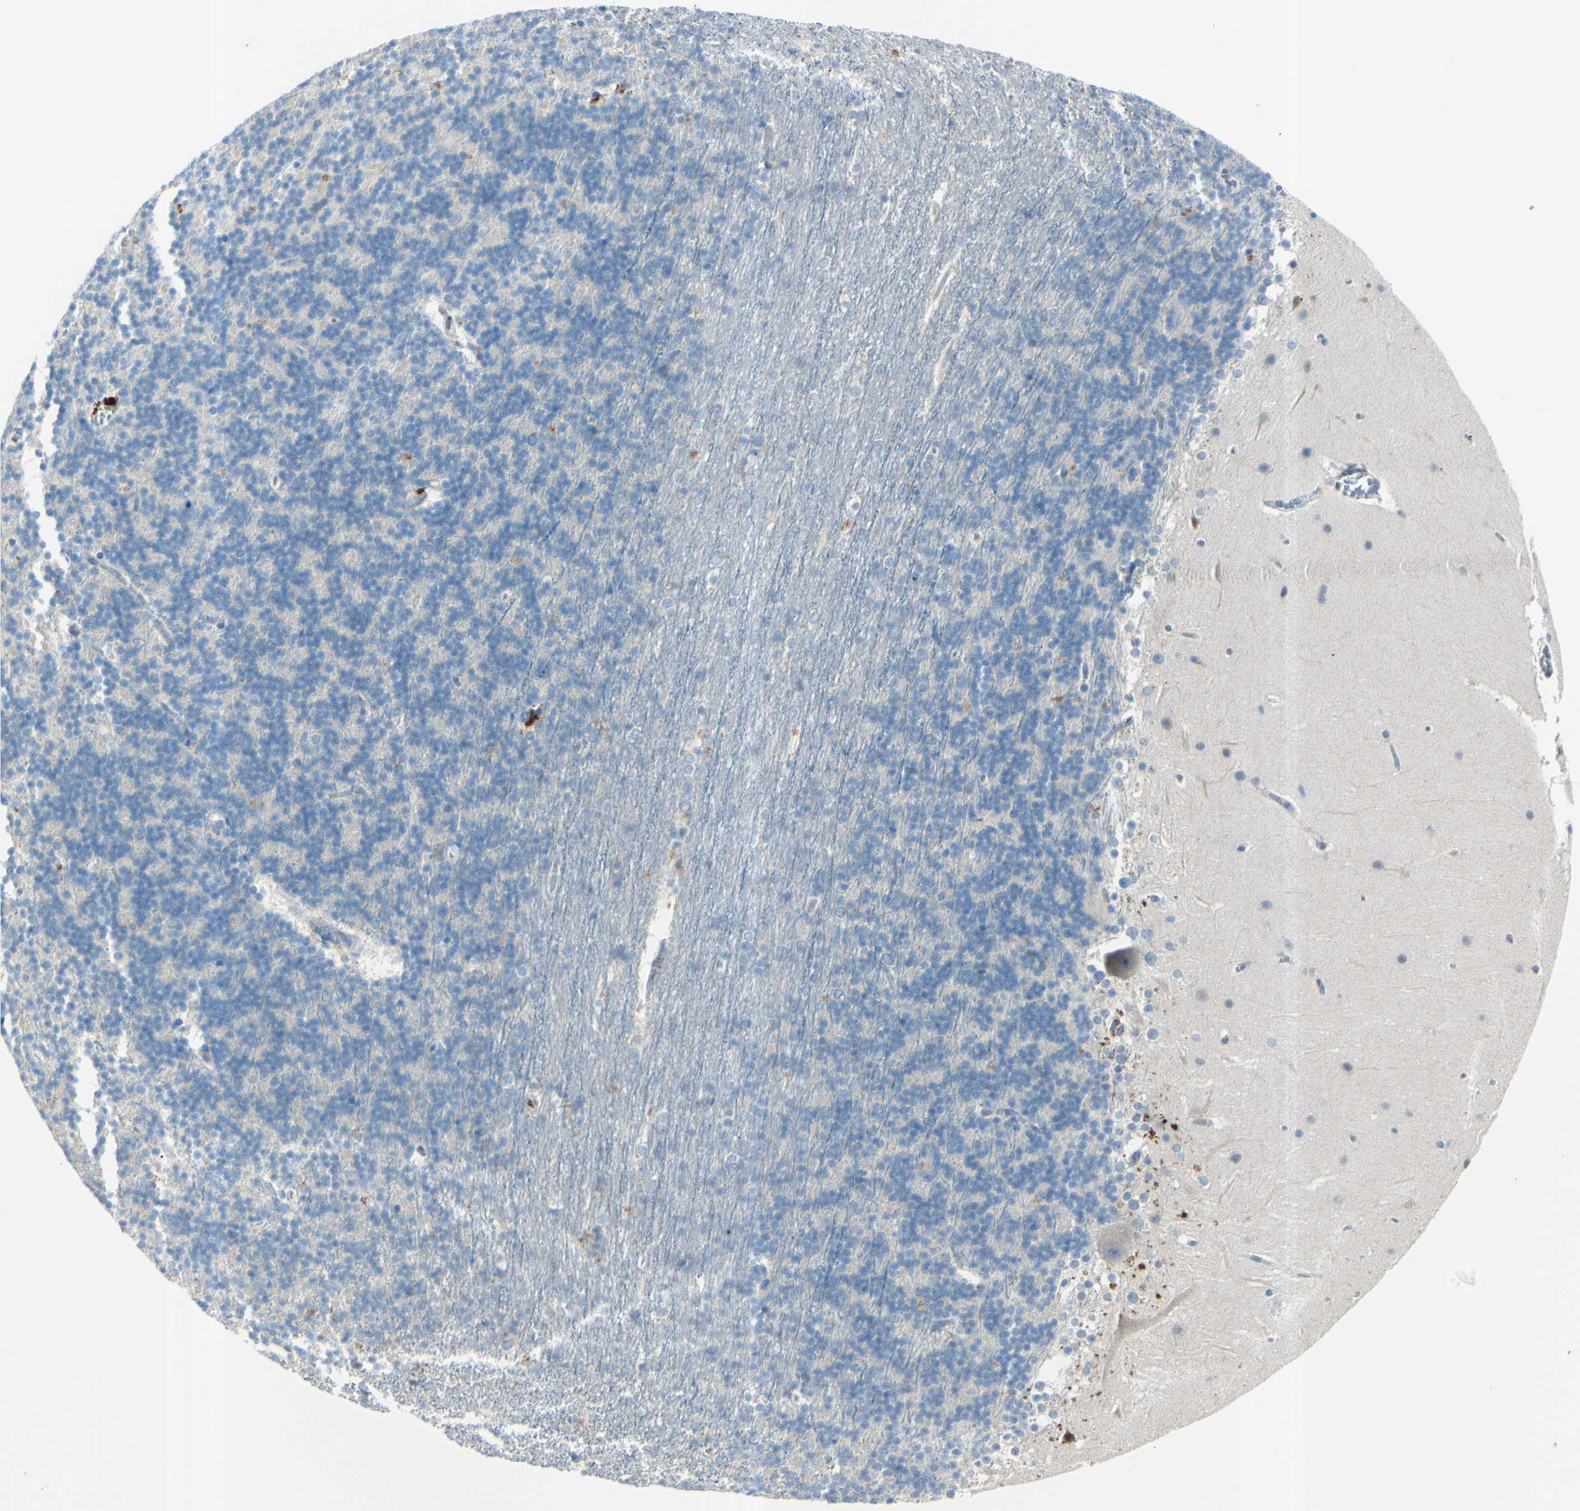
{"staining": {"intensity": "negative", "quantity": "none", "location": "none"}, "tissue": "cerebellum", "cell_type": "Cells in granular layer", "image_type": "normal", "snomed": [{"axis": "morphology", "description": "Normal tissue, NOS"}, {"axis": "topography", "description": "Cerebellum"}], "caption": "An immunohistochemistry micrograph of benign cerebellum is shown. There is no staining in cells in granular layer of cerebellum.", "gene": "B4GALT1", "patient": {"sex": "female", "age": 19}}